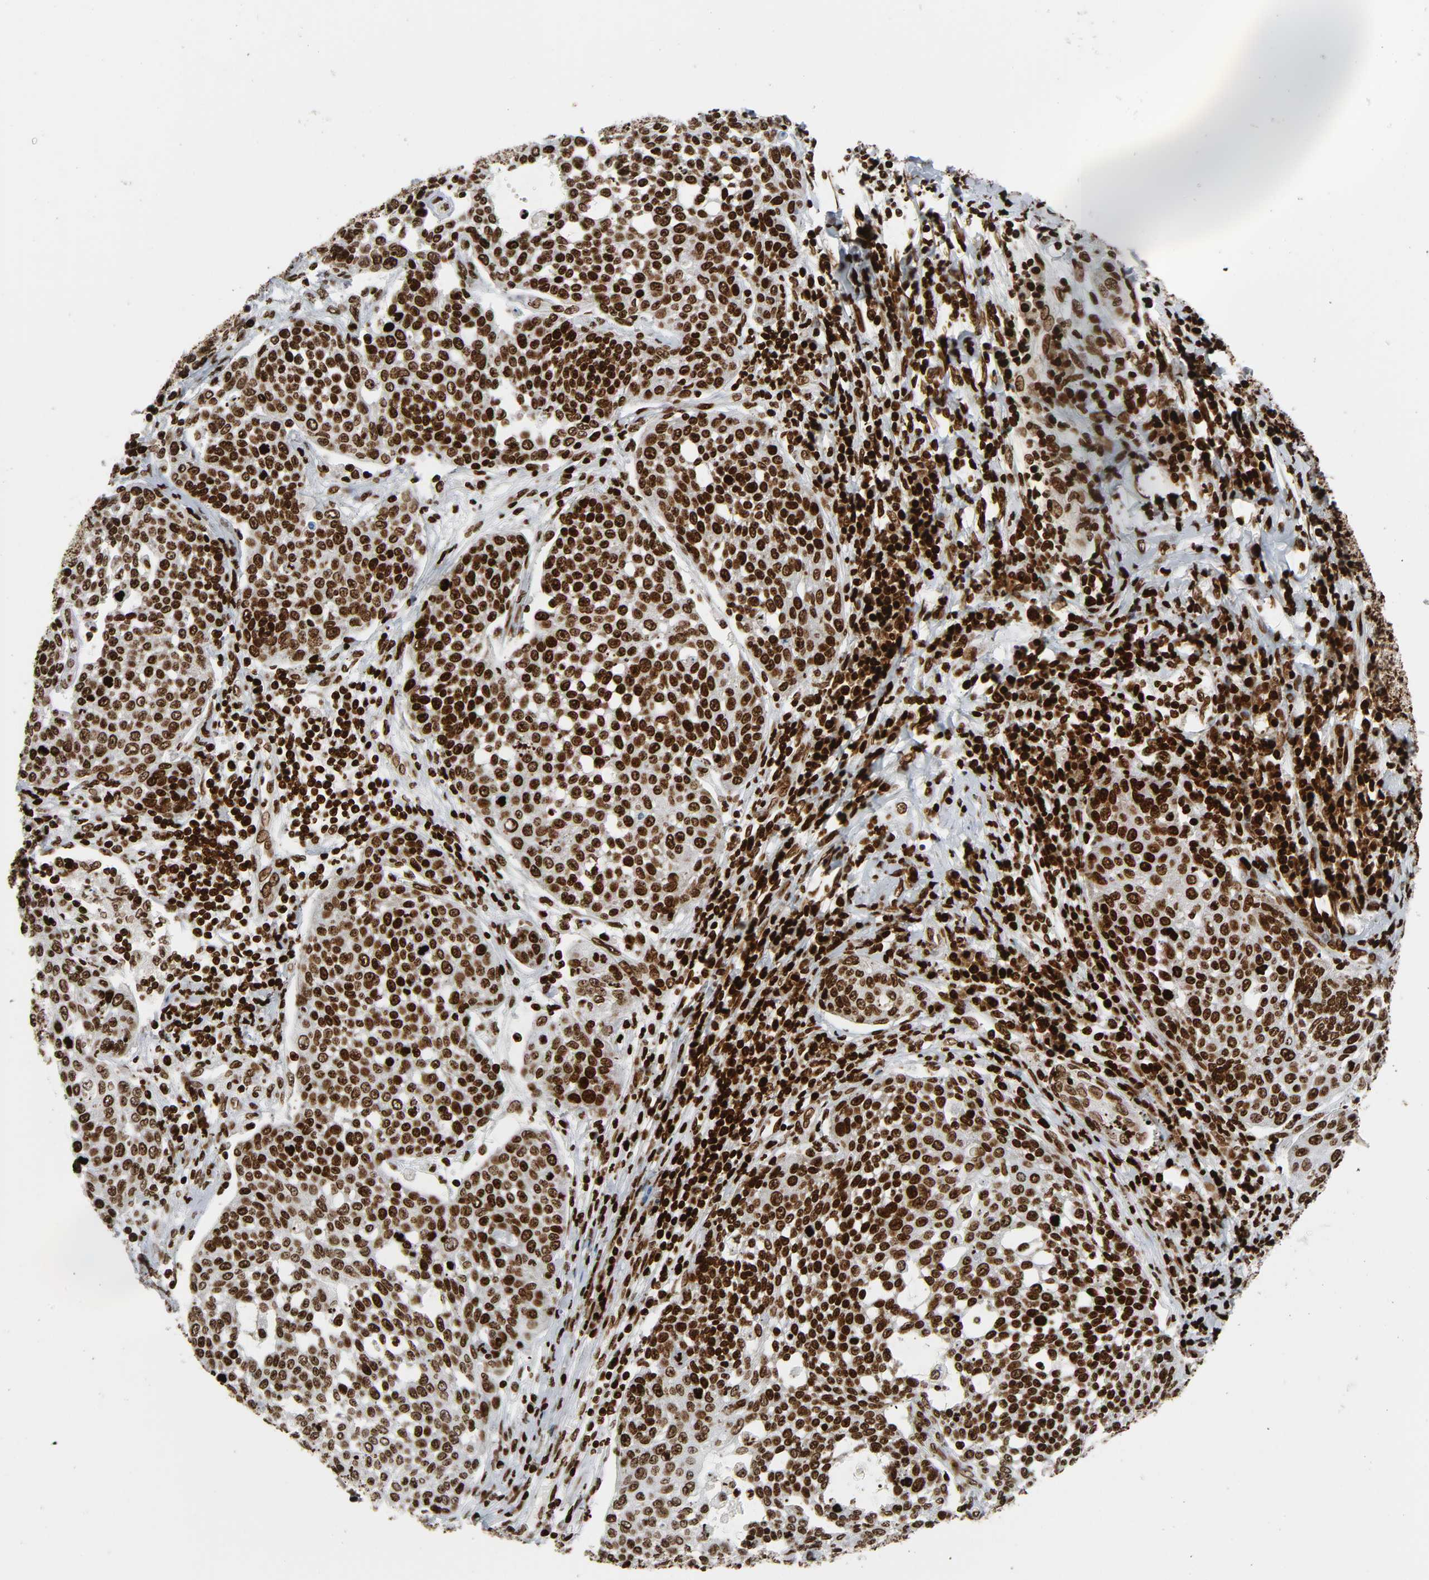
{"staining": {"intensity": "strong", "quantity": ">75%", "location": "nuclear"}, "tissue": "cervical cancer", "cell_type": "Tumor cells", "image_type": "cancer", "snomed": [{"axis": "morphology", "description": "Squamous cell carcinoma, NOS"}, {"axis": "topography", "description": "Cervix"}], "caption": "A high amount of strong nuclear expression is seen in about >75% of tumor cells in cervical squamous cell carcinoma tissue.", "gene": "RXRA", "patient": {"sex": "female", "age": 34}}